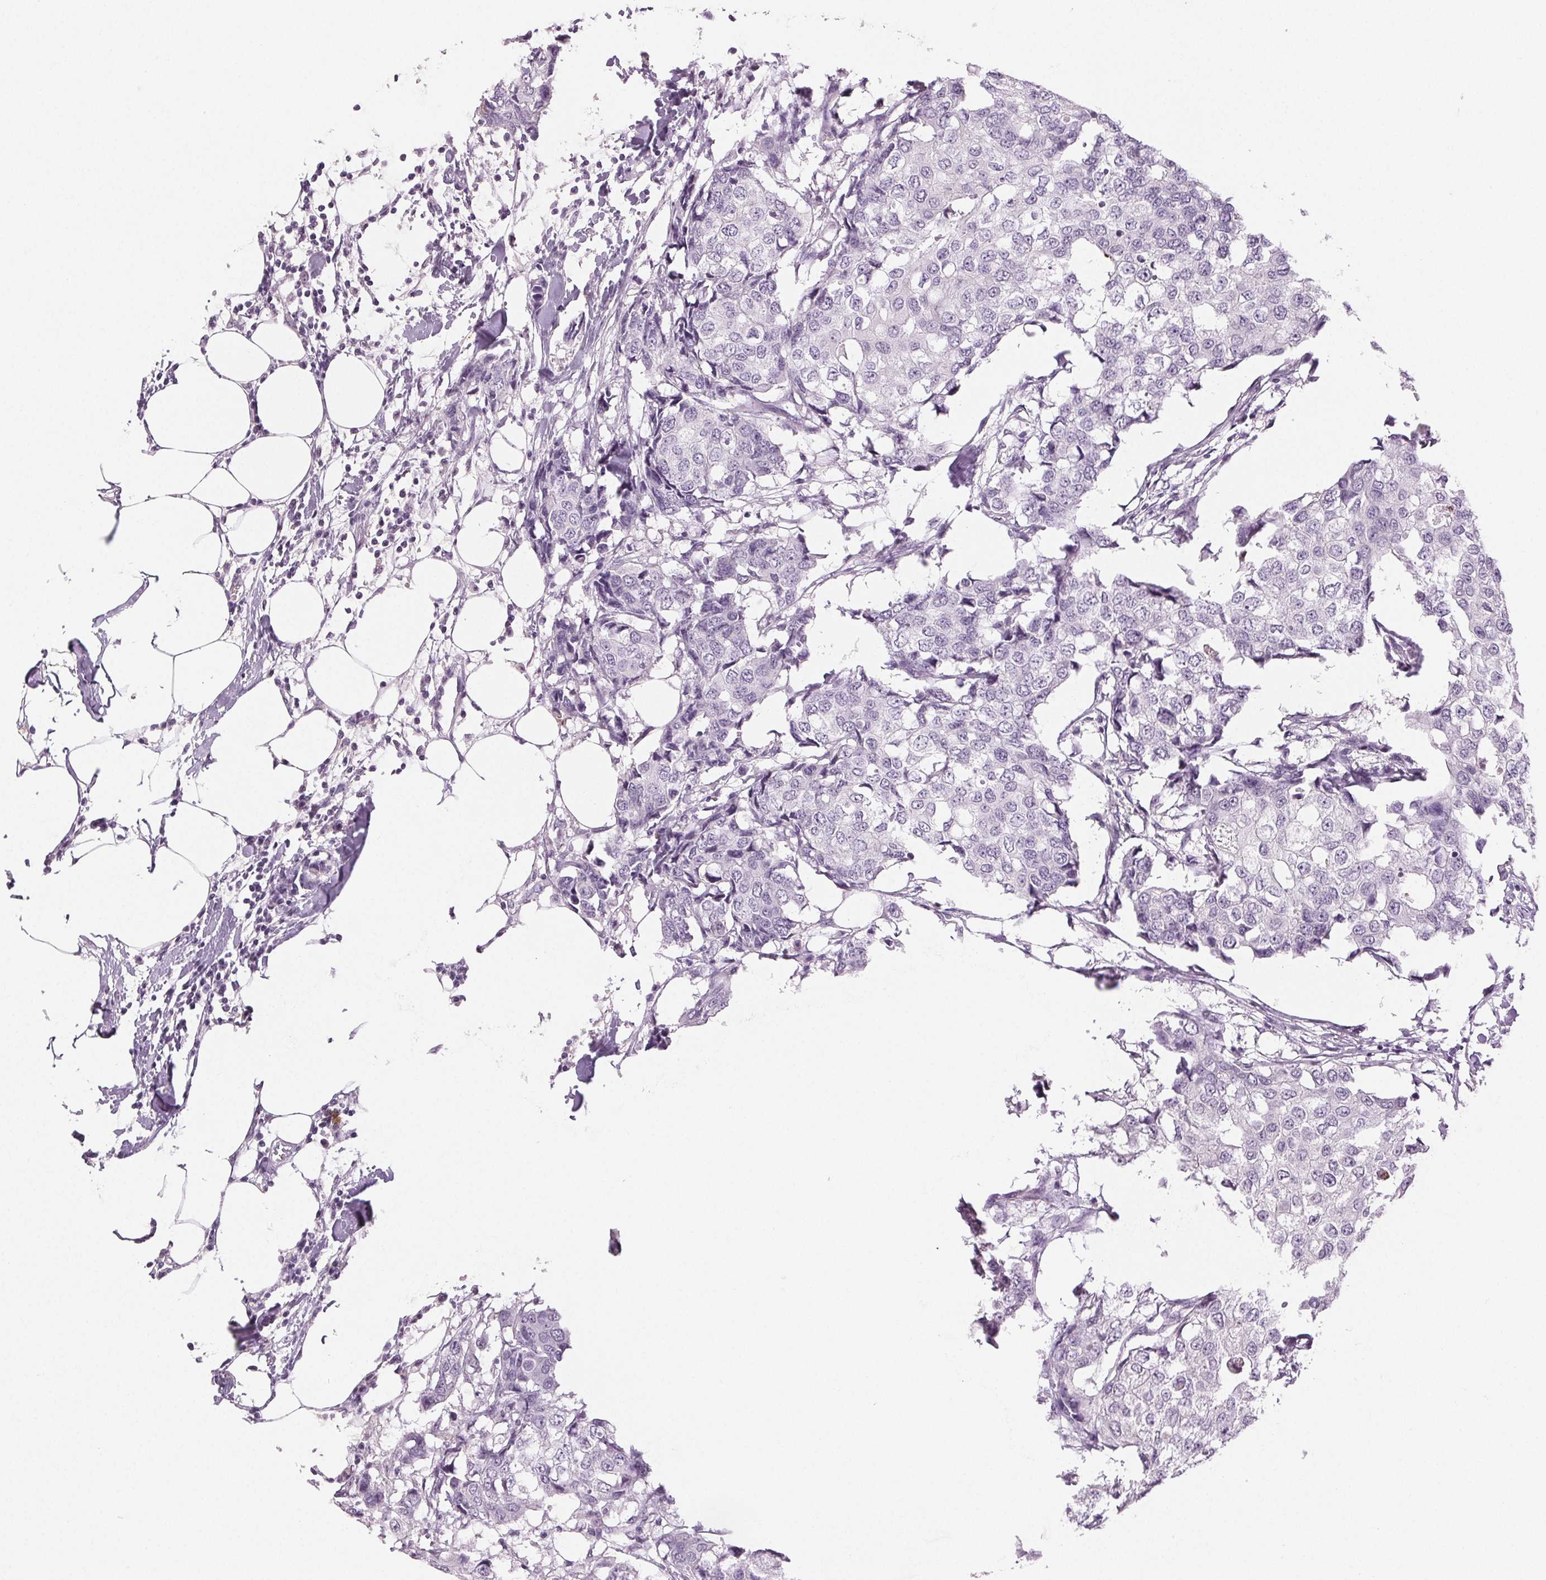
{"staining": {"intensity": "negative", "quantity": "none", "location": "none"}, "tissue": "breast cancer", "cell_type": "Tumor cells", "image_type": "cancer", "snomed": [{"axis": "morphology", "description": "Duct carcinoma"}, {"axis": "topography", "description": "Breast"}], "caption": "An immunohistochemistry (IHC) photomicrograph of breast cancer (intraductal carcinoma) is shown. There is no staining in tumor cells of breast cancer (intraductal carcinoma).", "gene": "LTF", "patient": {"sex": "female", "age": 27}}